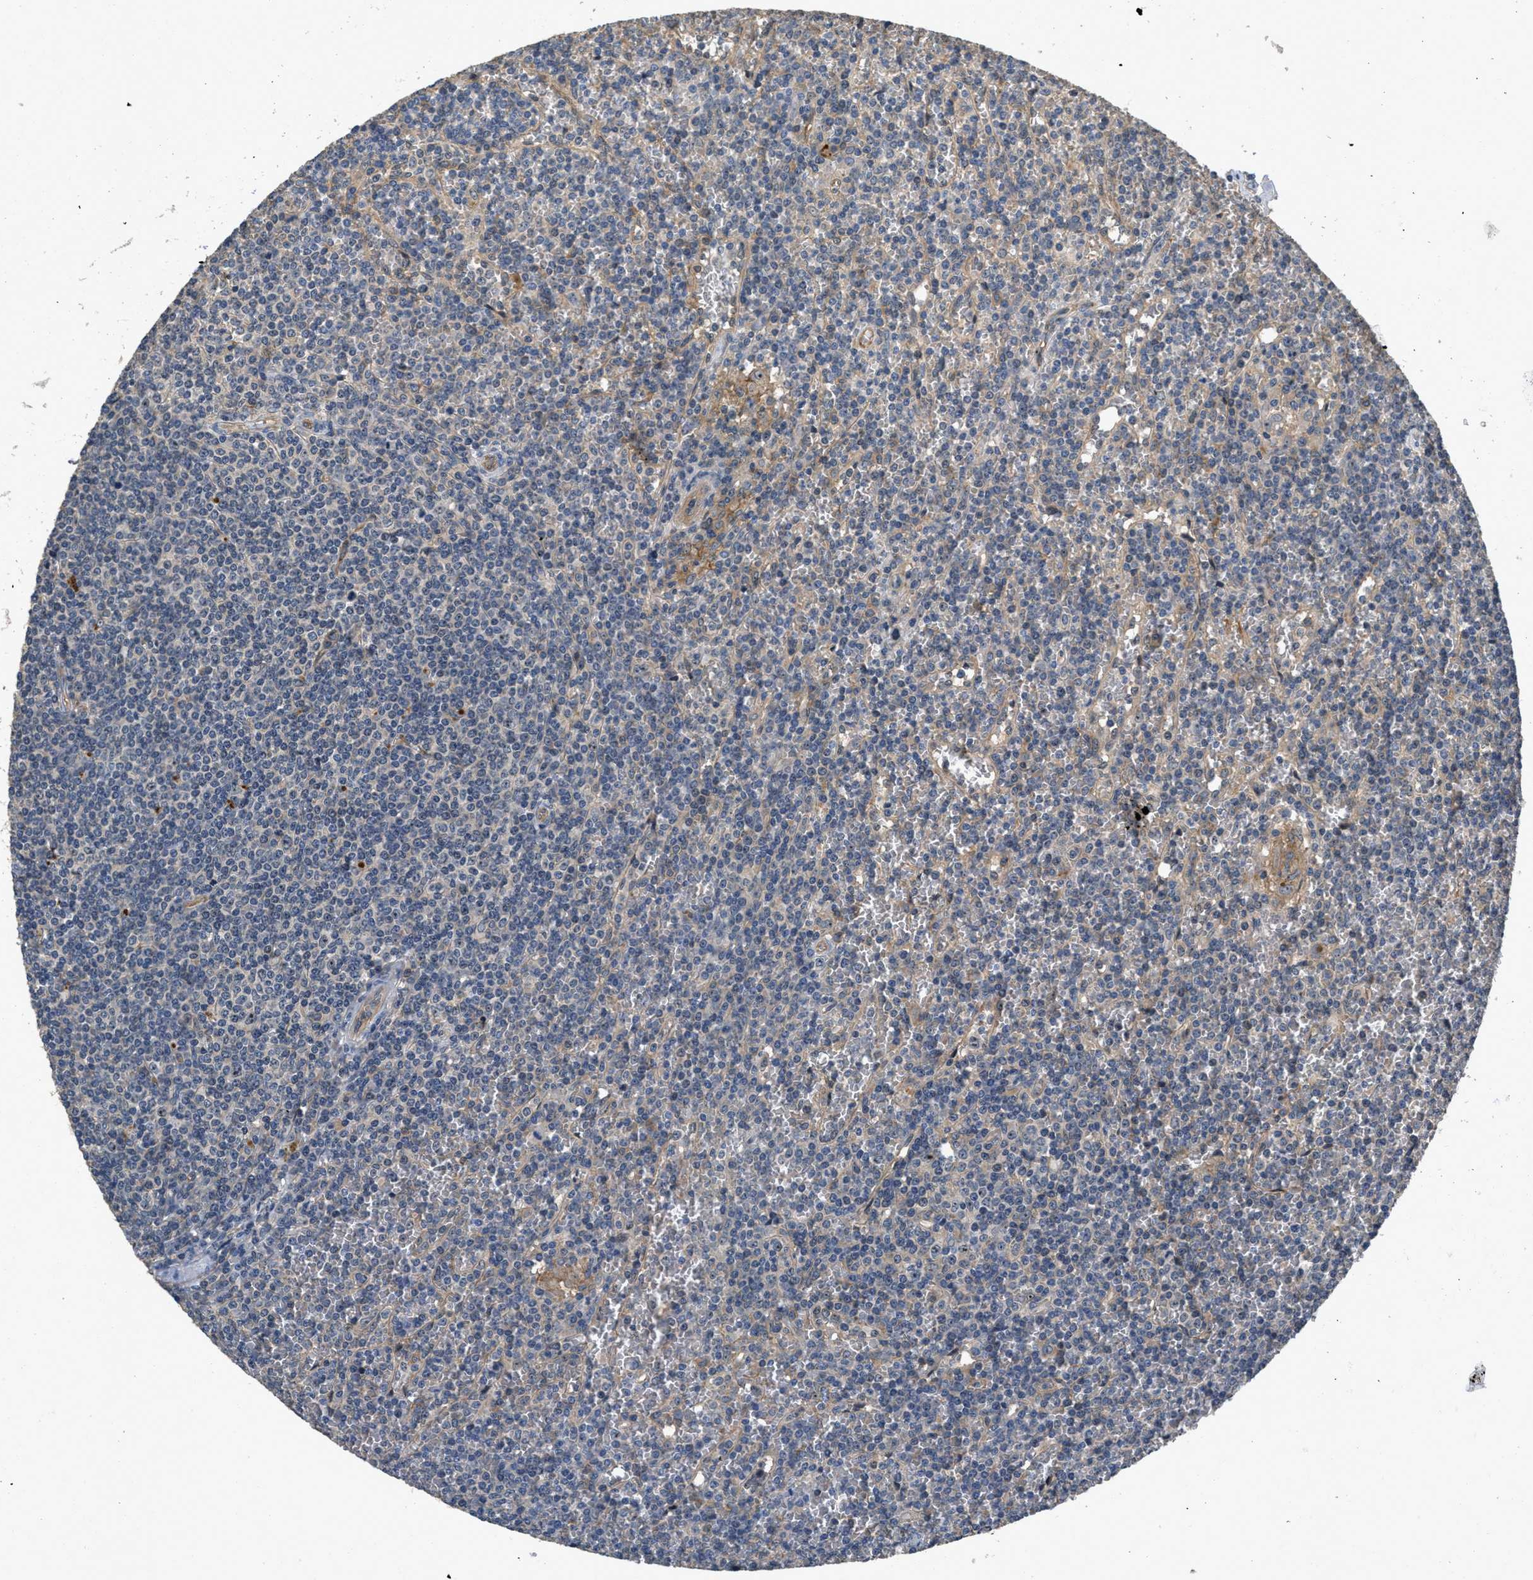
{"staining": {"intensity": "negative", "quantity": "none", "location": "none"}, "tissue": "lymphoma", "cell_type": "Tumor cells", "image_type": "cancer", "snomed": [{"axis": "morphology", "description": "Malignant lymphoma, non-Hodgkin's type, Low grade"}, {"axis": "topography", "description": "Spleen"}], "caption": "This is an IHC image of human lymphoma. There is no positivity in tumor cells.", "gene": "OSMR", "patient": {"sex": "female", "age": 19}}